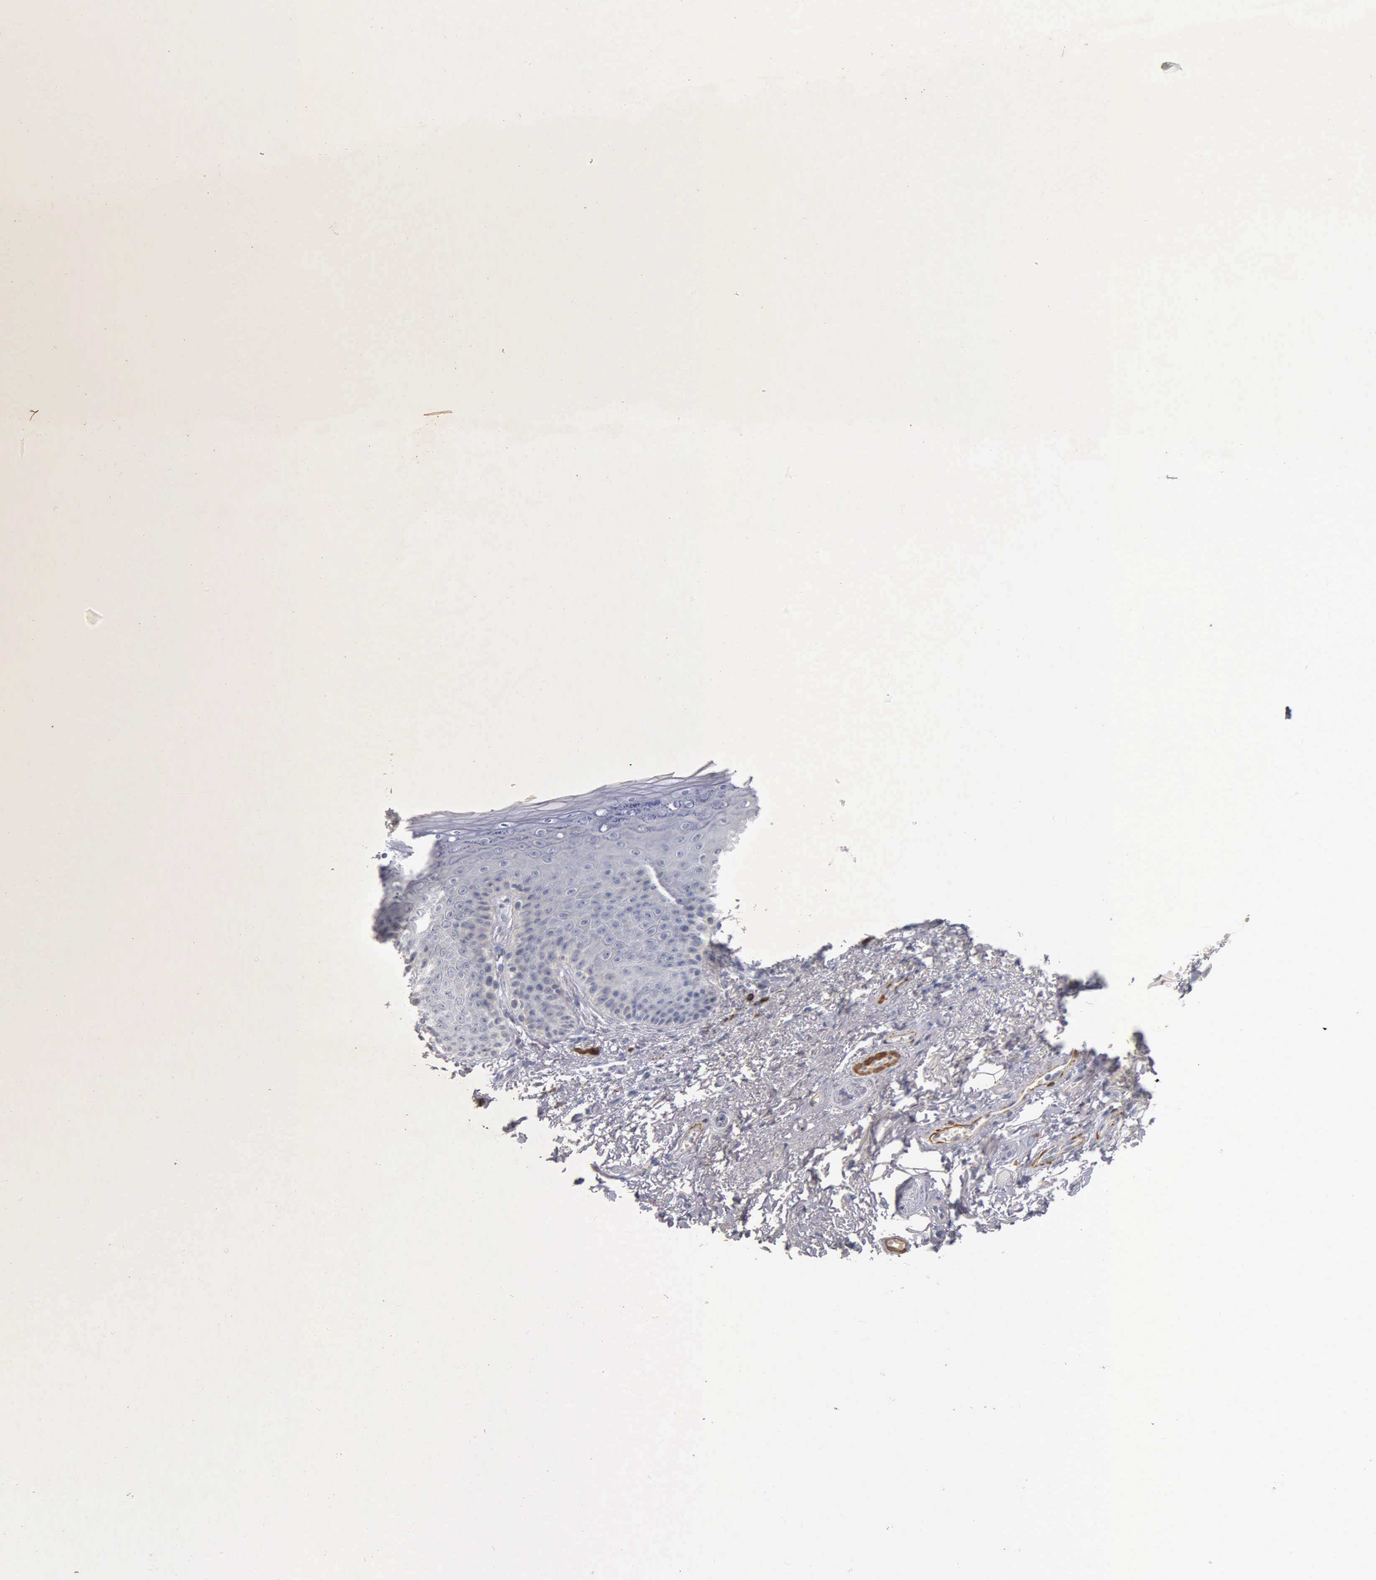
{"staining": {"intensity": "negative", "quantity": "none", "location": "none"}, "tissue": "skin", "cell_type": "Epidermal cells", "image_type": "normal", "snomed": [{"axis": "morphology", "description": "Normal tissue, NOS"}, {"axis": "topography", "description": "Anal"}, {"axis": "topography", "description": "Peripheral nerve tissue"}], "caption": "A high-resolution image shows immunohistochemistry staining of normal skin, which shows no significant staining in epidermal cells.", "gene": "CNN1", "patient": {"sex": "female", "age": 46}}